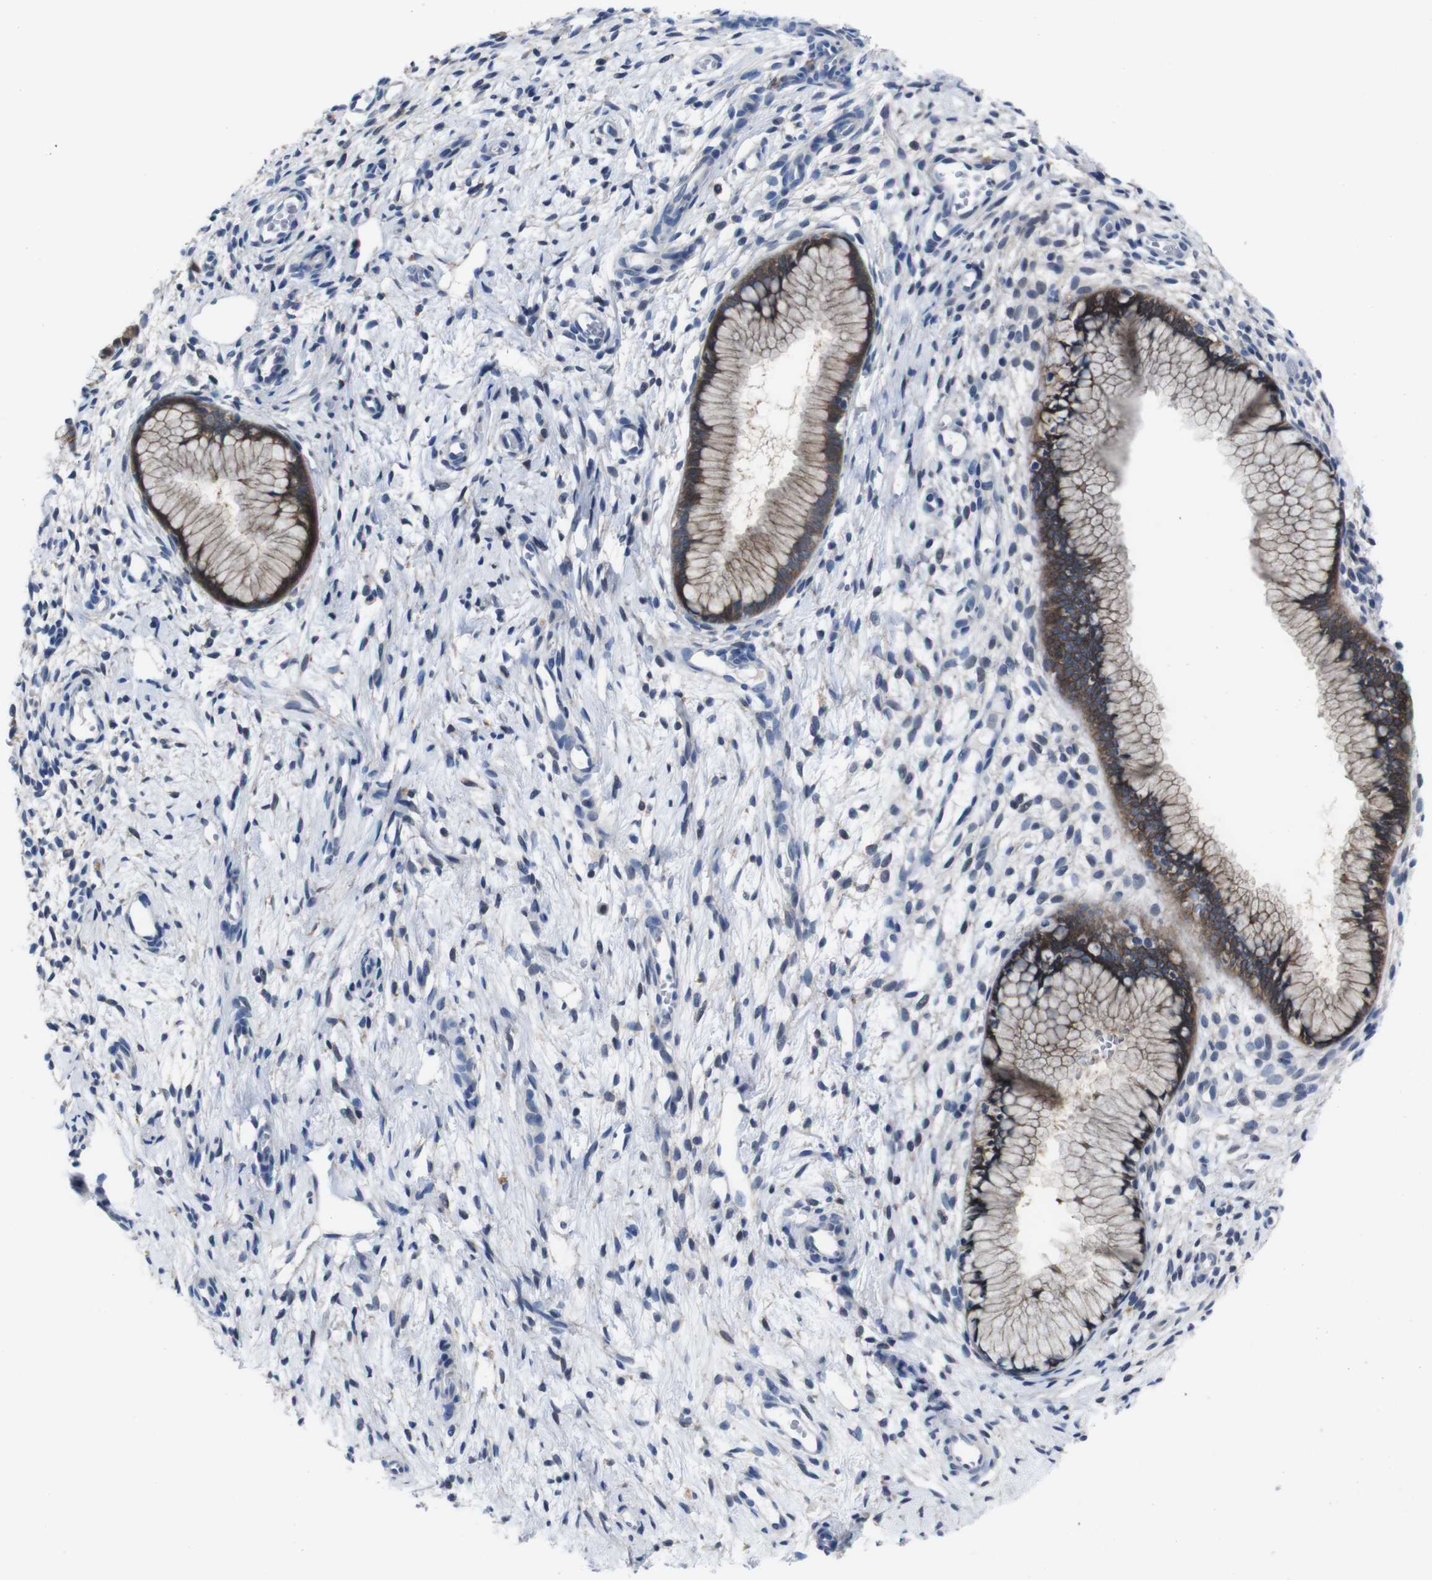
{"staining": {"intensity": "moderate", "quantity": ">75%", "location": "cytoplasmic/membranous"}, "tissue": "cervix", "cell_type": "Glandular cells", "image_type": "normal", "snomed": [{"axis": "morphology", "description": "Normal tissue, NOS"}, {"axis": "topography", "description": "Cervix"}], "caption": "Cervix stained for a protein shows moderate cytoplasmic/membranous positivity in glandular cells. Ihc stains the protein of interest in brown and the nuclei are stained blue.", "gene": "SEMA4B", "patient": {"sex": "female", "age": 65}}